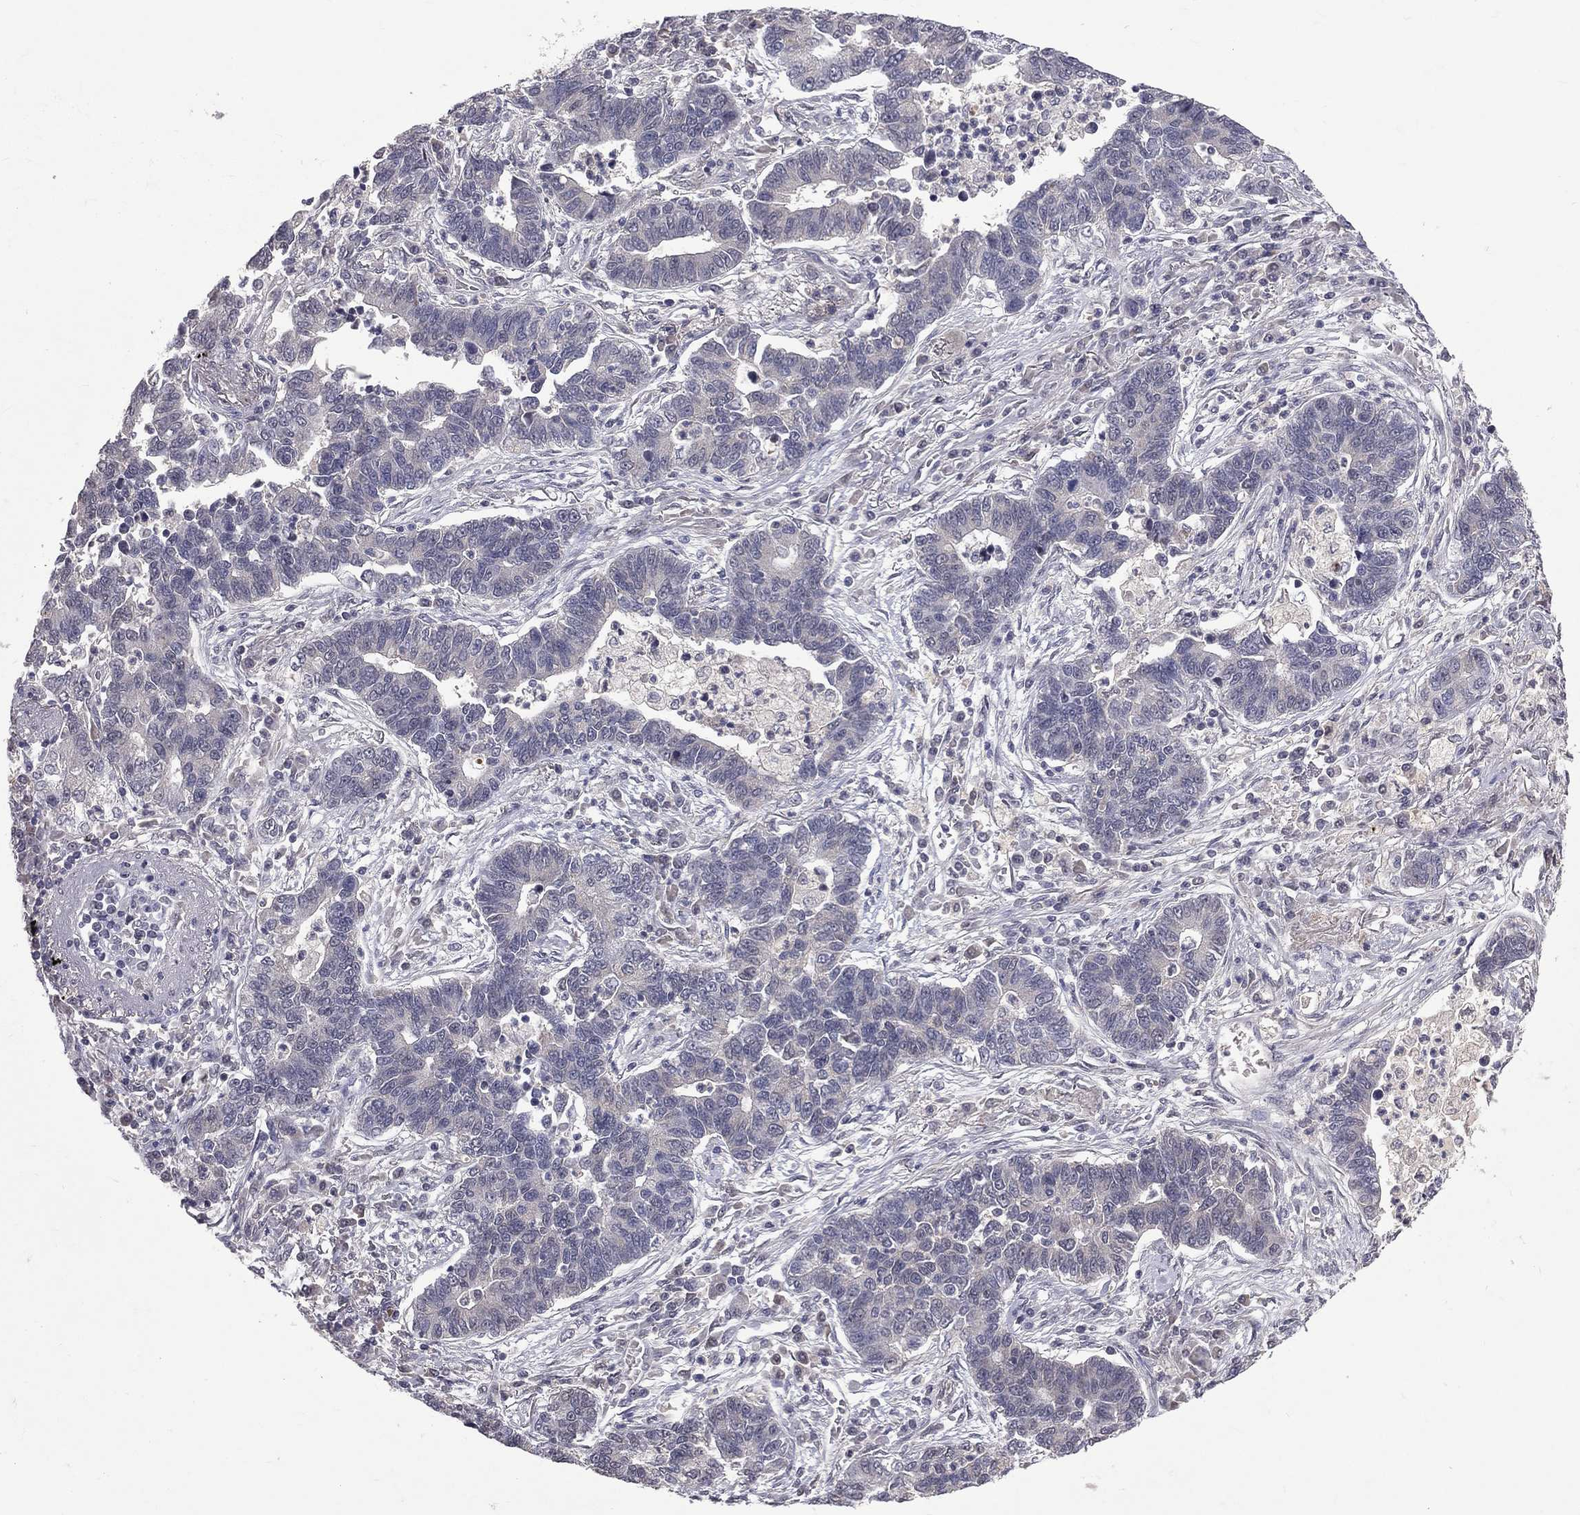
{"staining": {"intensity": "negative", "quantity": "none", "location": "none"}, "tissue": "lung cancer", "cell_type": "Tumor cells", "image_type": "cancer", "snomed": [{"axis": "morphology", "description": "Adenocarcinoma, NOS"}, {"axis": "topography", "description": "Lung"}], "caption": "A high-resolution micrograph shows immunohistochemistry (IHC) staining of adenocarcinoma (lung), which demonstrates no significant staining in tumor cells.", "gene": "DSG4", "patient": {"sex": "female", "age": 57}}